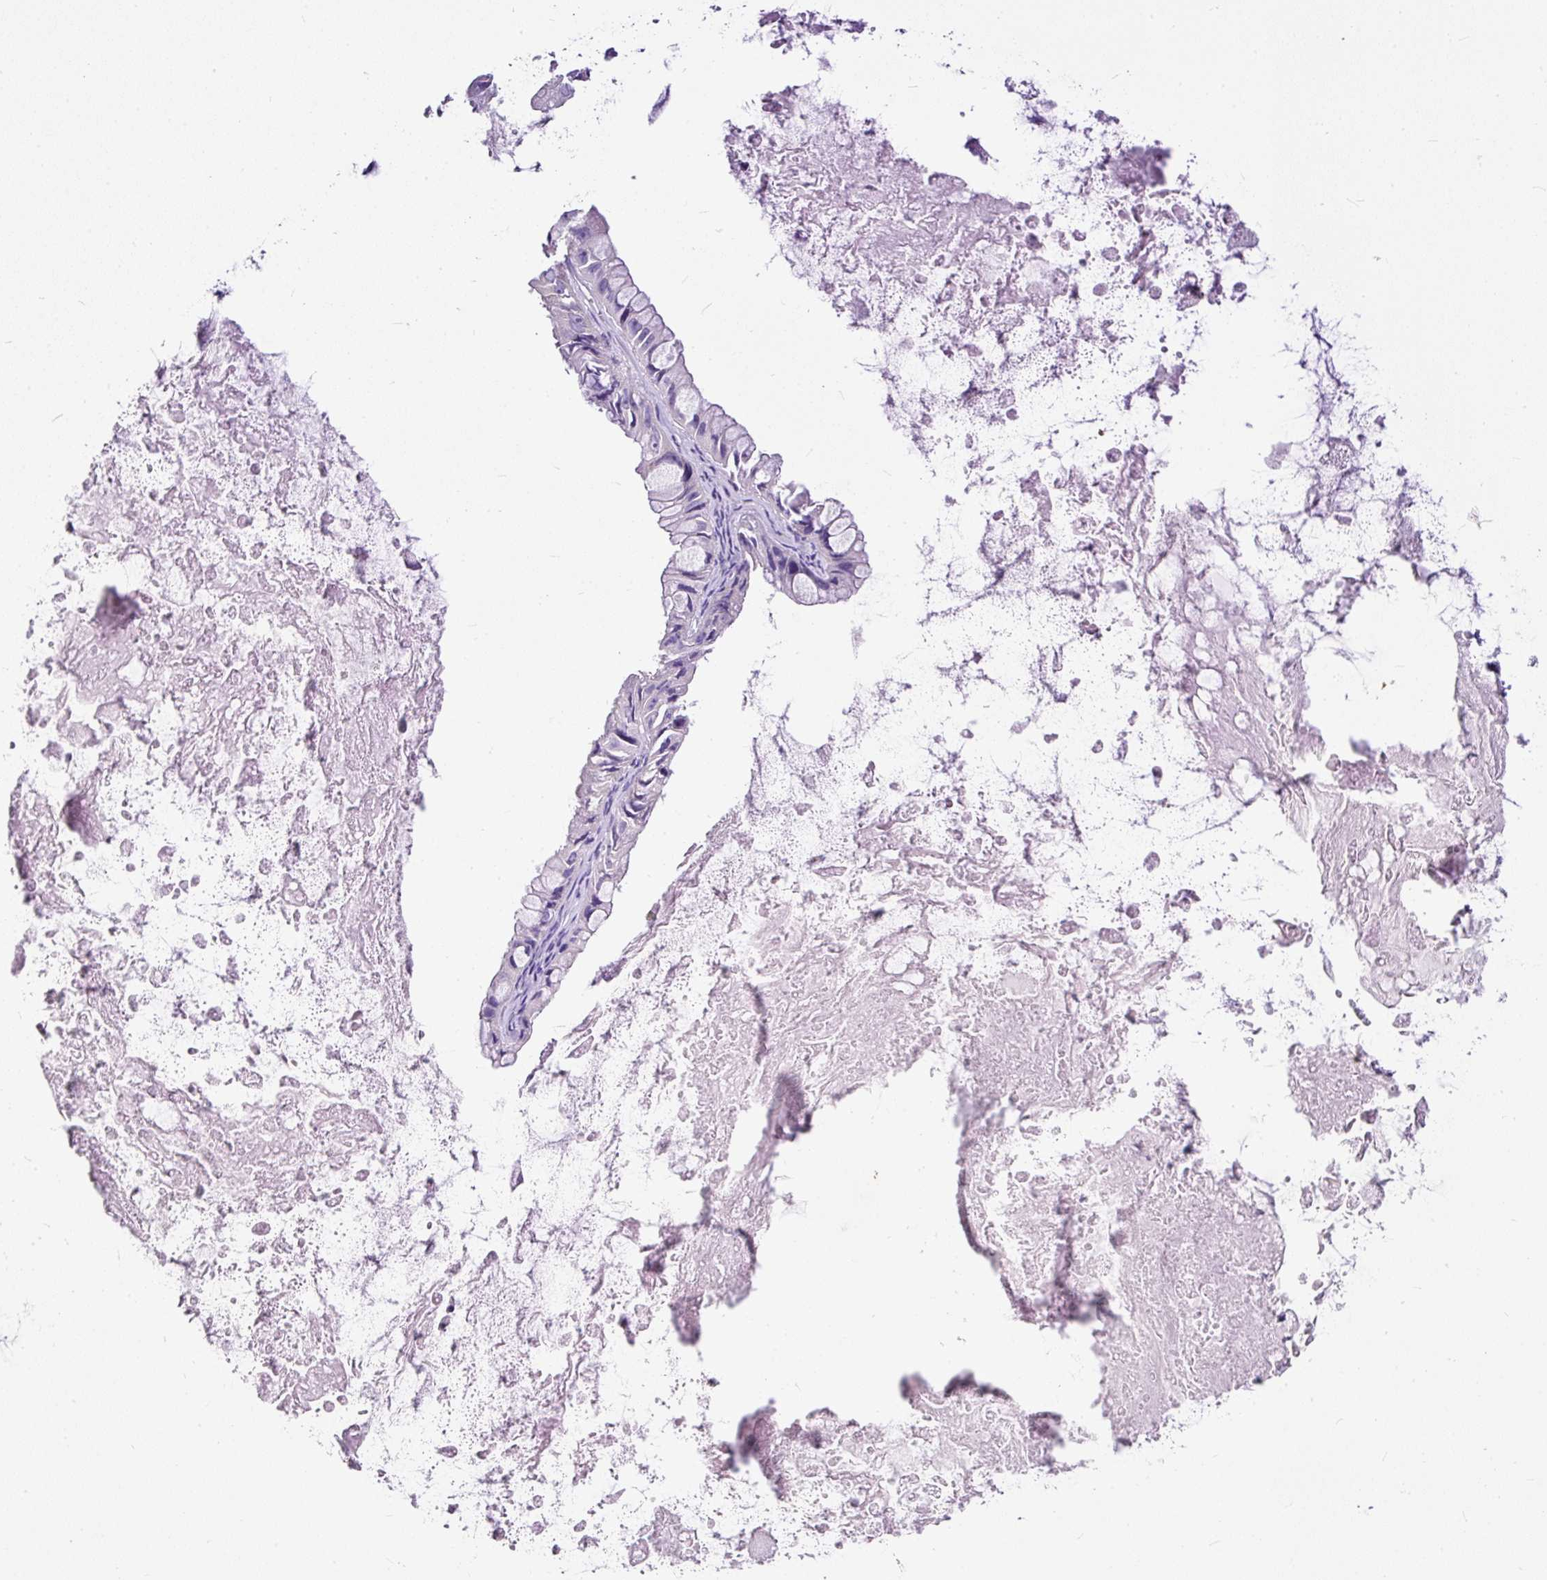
{"staining": {"intensity": "negative", "quantity": "none", "location": "none"}, "tissue": "ovarian cancer", "cell_type": "Tumor cells", "image_type": "cancer", "snomed": [{"axis": "morphology", "description": "Cystadenocarcinoma, mucinous, NOS"}, {"axis": "topography", "description": "Ovary"}], "caption": "Tumor cells are negative for protein expression in human ovarian cancer (mucinous cystadenocarcinoma).", "gene": "STOX2", "patient": {"sex": "female", "age": 61}}